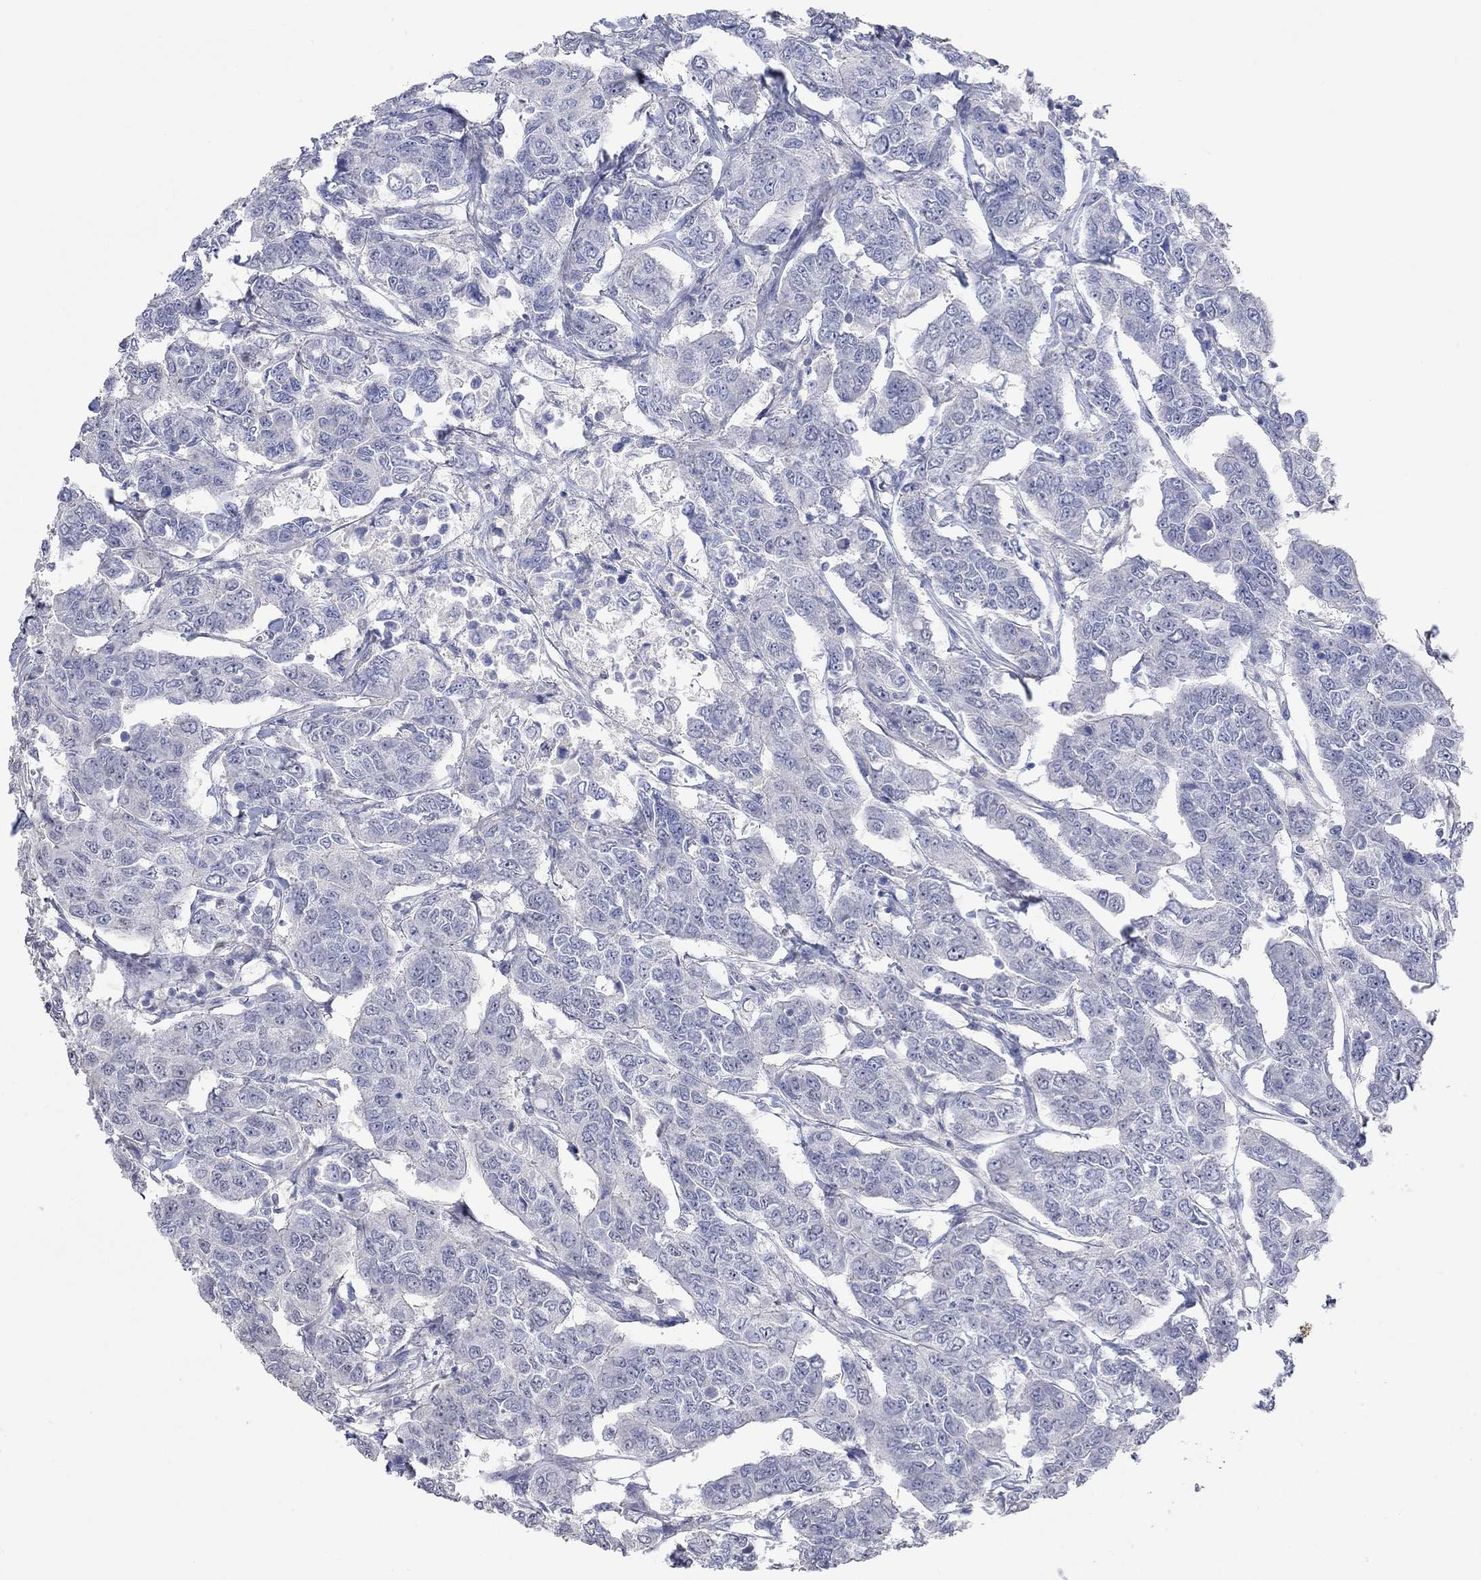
{"staining": {"intensity": "negative", "quantity": "none", "location": "none"}, "tissue": "breast cancer", "cell_type": "Tumor cells", "image_type": "cancer", "snomed": [{"axis": "morphology", "description": "Duct carcinoma"}, {"axis": "topography", "description": "Breast"}], "caption": "A high-resolution photomicrograph shows immunohistochemistry (IHC) staining of infiltrating ductal carcinoma (breast), which exhibits no significant positivity in tumor cells. The staining was performed using DAB (3,3'-diaminobenzidine) to visualize the protein expression in brown, while the nuclei were stained in blue with hematoxylin (Magnification: 20x).", "gene": "PNMA5", "patient": {"sex": "female", "age": 88}}